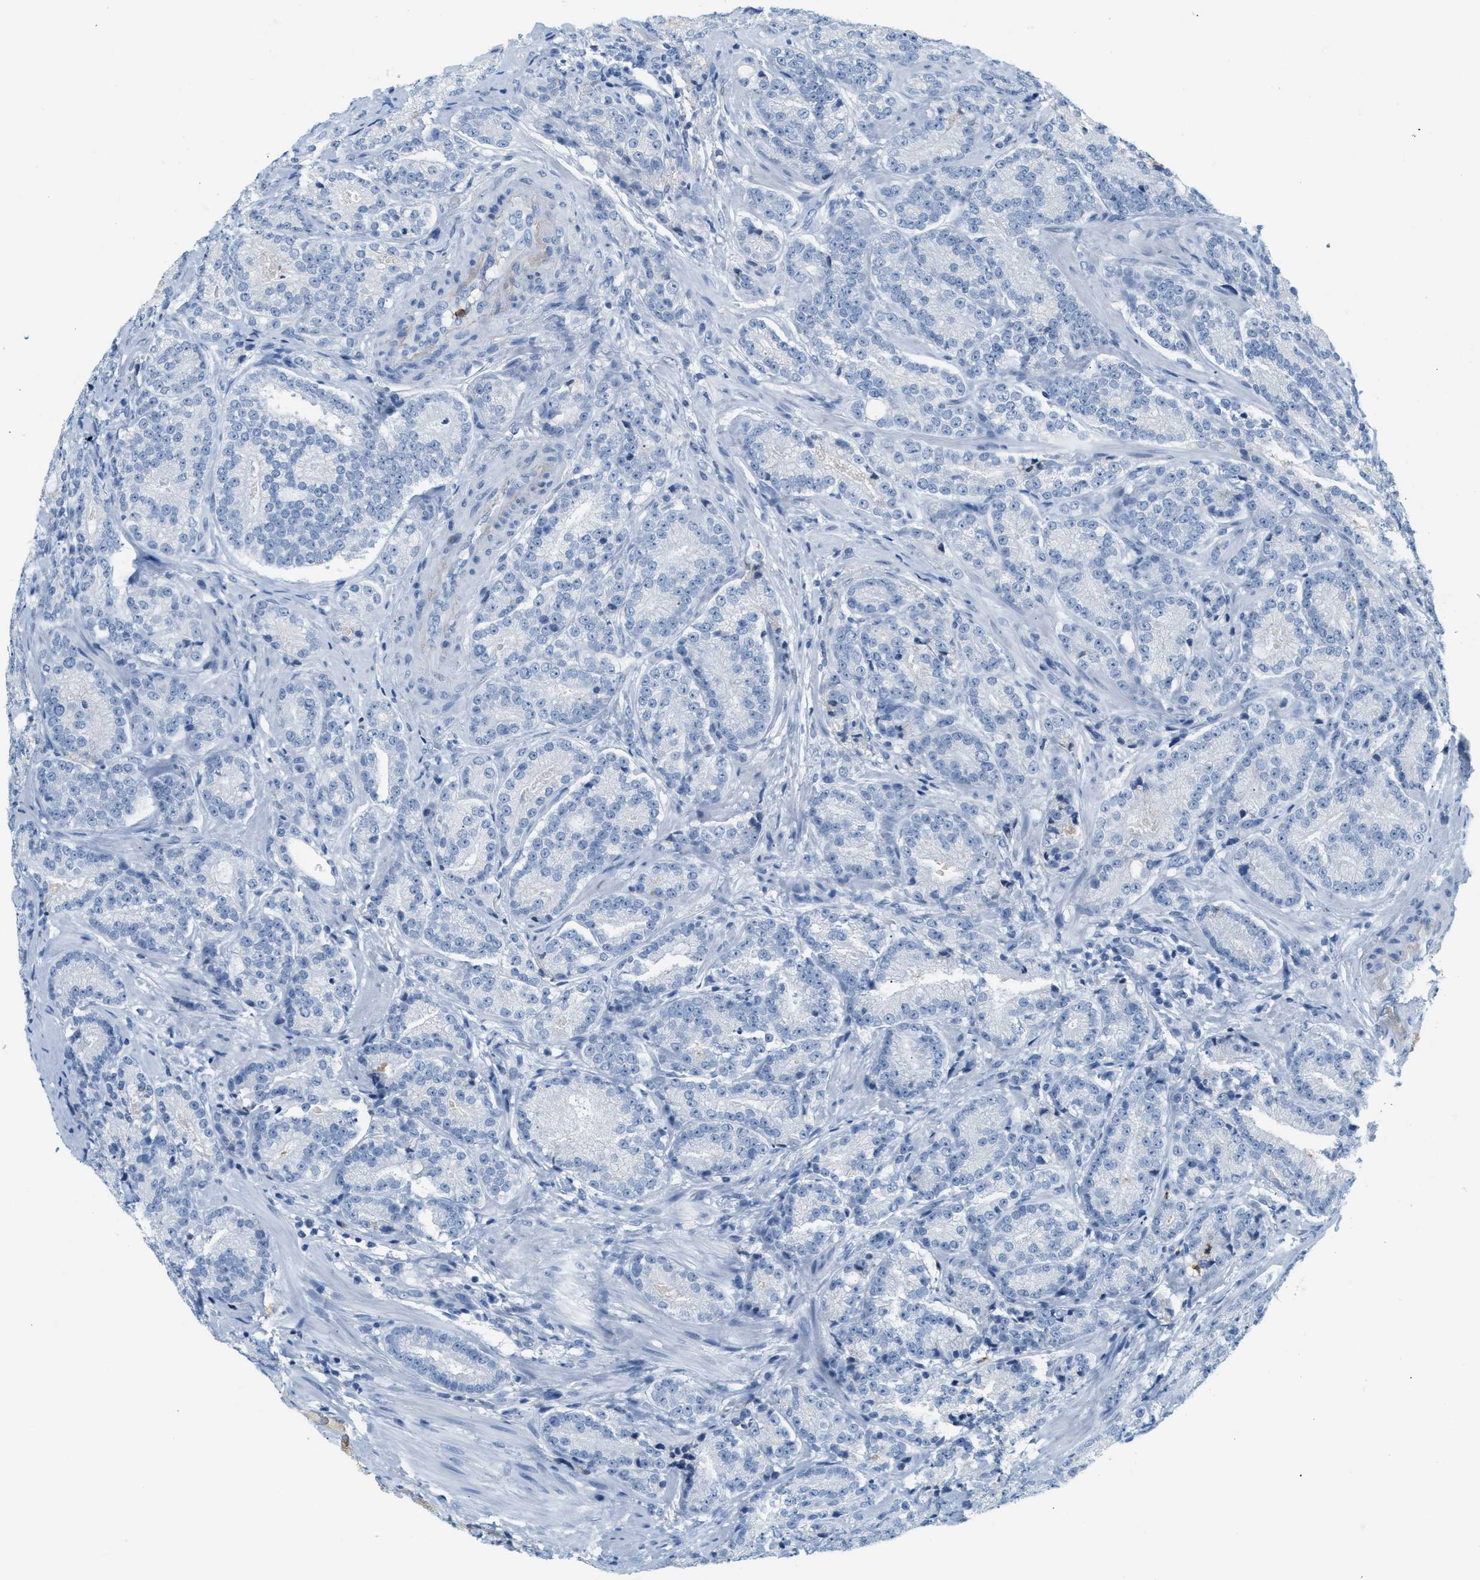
{"staining": {"intensity": "negative", "quantity": "none", "location": "none"}, "tissue": "prostate cancer", "cell_type": "Tumor cells", "image_type": "cancer", "snomed": [{"axis": "morphology", "description": "Adenocarcinoma, High grade"}, {"axis": "topography", "description": "Prostate"}], "caption": "Immunohistochemical staining of human prostate cancer (high-grade adenocarcinoma) displays no significant positivity in tumor cells.", "gene": "LCN2", "patient": {"sex": "male", "age": 61}}